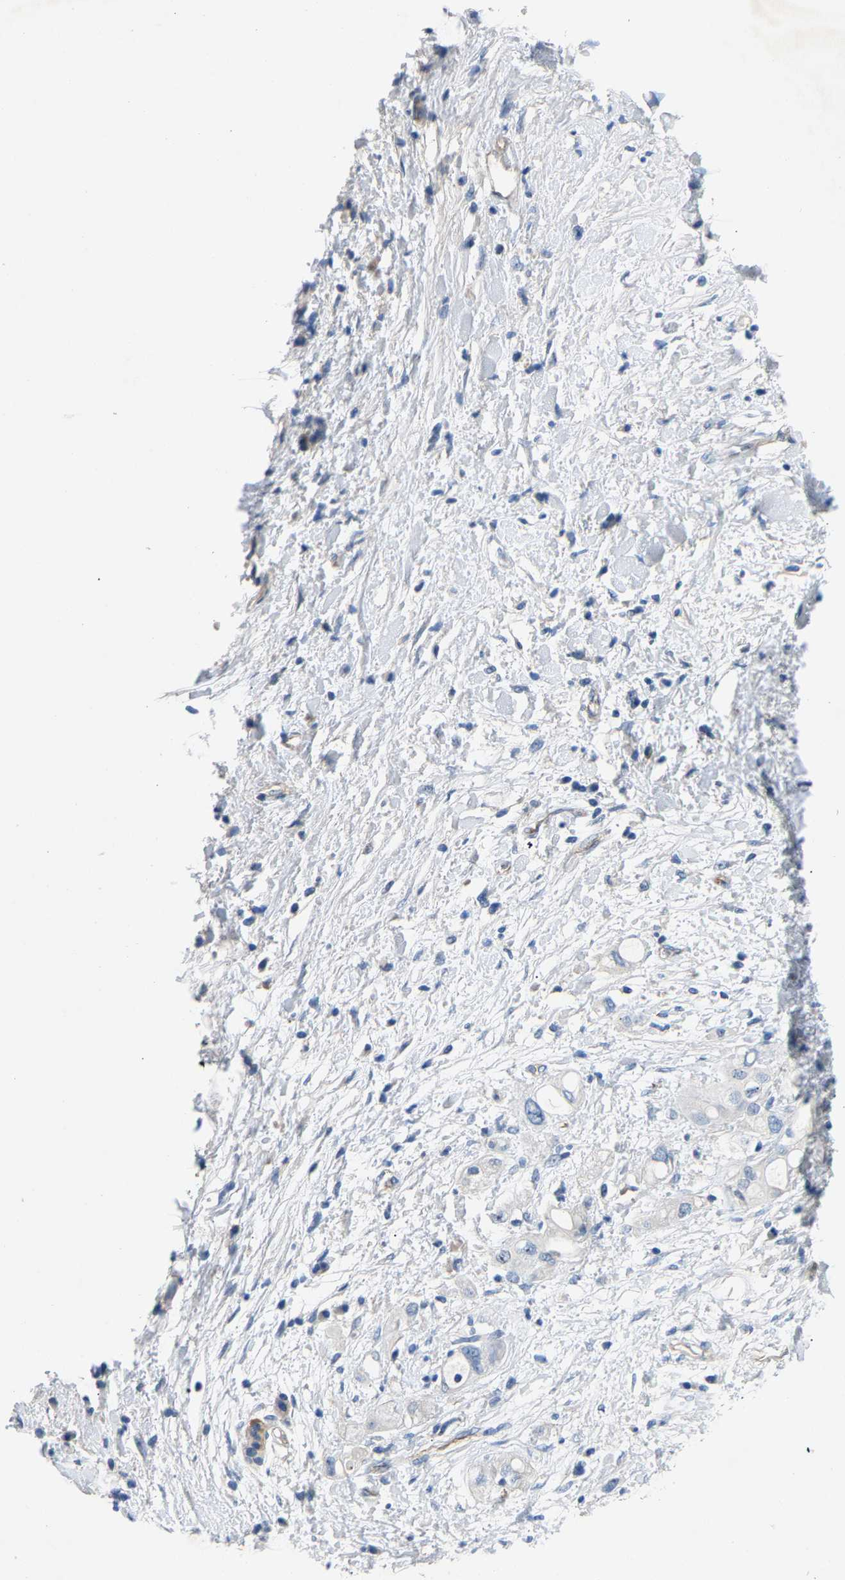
{"staining": {"intensity": "negative", "quantity": "none", "location": "none"}, "tissue": "pancreatic cancer", "cell_type": "Tumor cells", "image_type": "cancer", "snomed": [{"axis": "morphology", "description": "Adenocarcinoma, NOS"}, {"axis": "topography", "description": "Pancreas"}], "caption": "A histopathology image of pancreatic cancer stained for a protein reveals no brown staining in tumor cells.", "gene": "DNAAF5", "patient": {"sex": "female", "age": 56}}